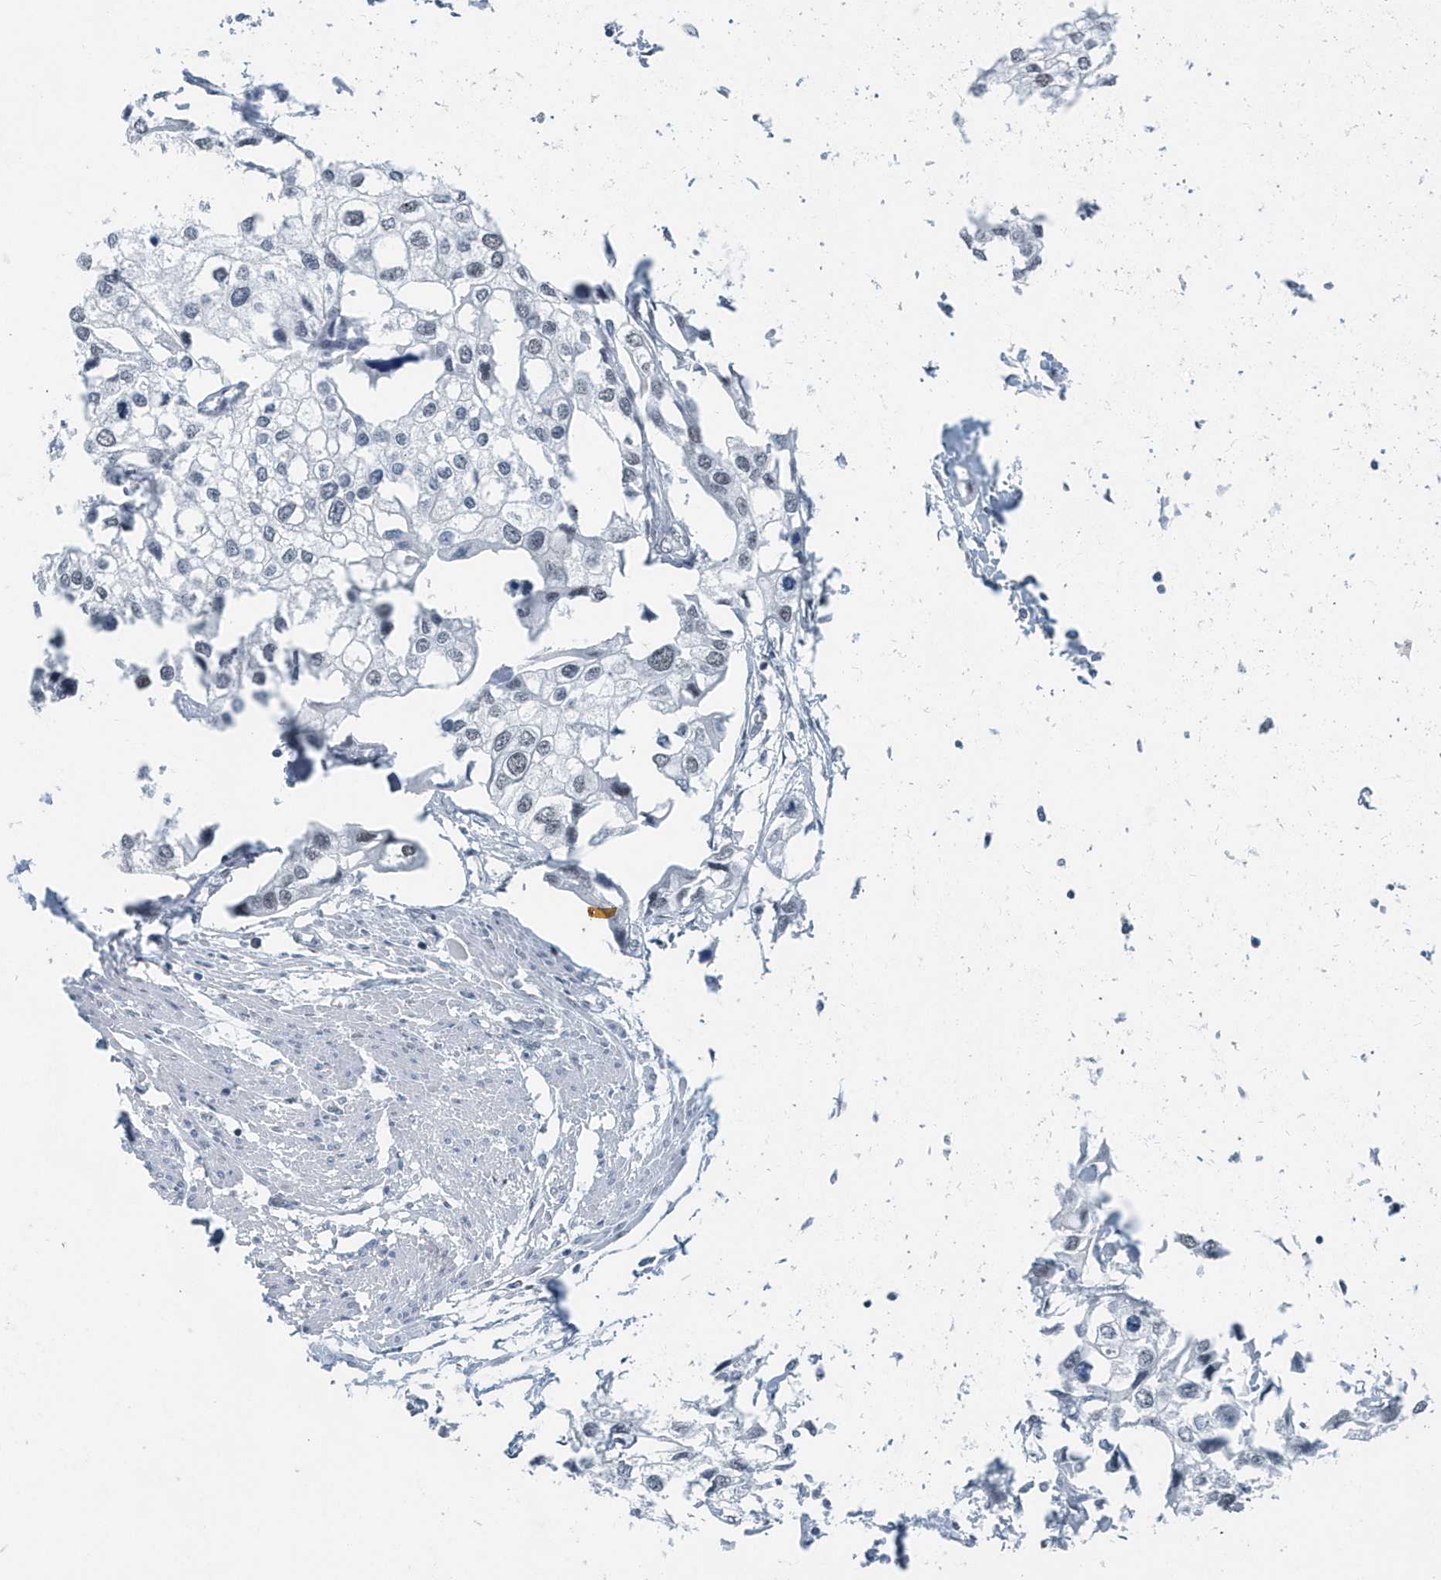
{"staining": {"intensity": "negative", "quantity": "none", "location": "none"}, "tissue": "urothelial cancer", "cell_type": "Tumor cells", "image_type": "cancer", "snomed": [{"axis": "morphology", "description": "Urothelial carcinoma, High grade"}, {"axis": "topography", "description": "Urinary bladder"}], "caption": "IHC micrograph of high-grade urothelial carcinoma stained for a protein (brown), which displays no staining in tumor cells.", "gene": "FIP1L1", "patient": {"sex": "male", "age": 64}}